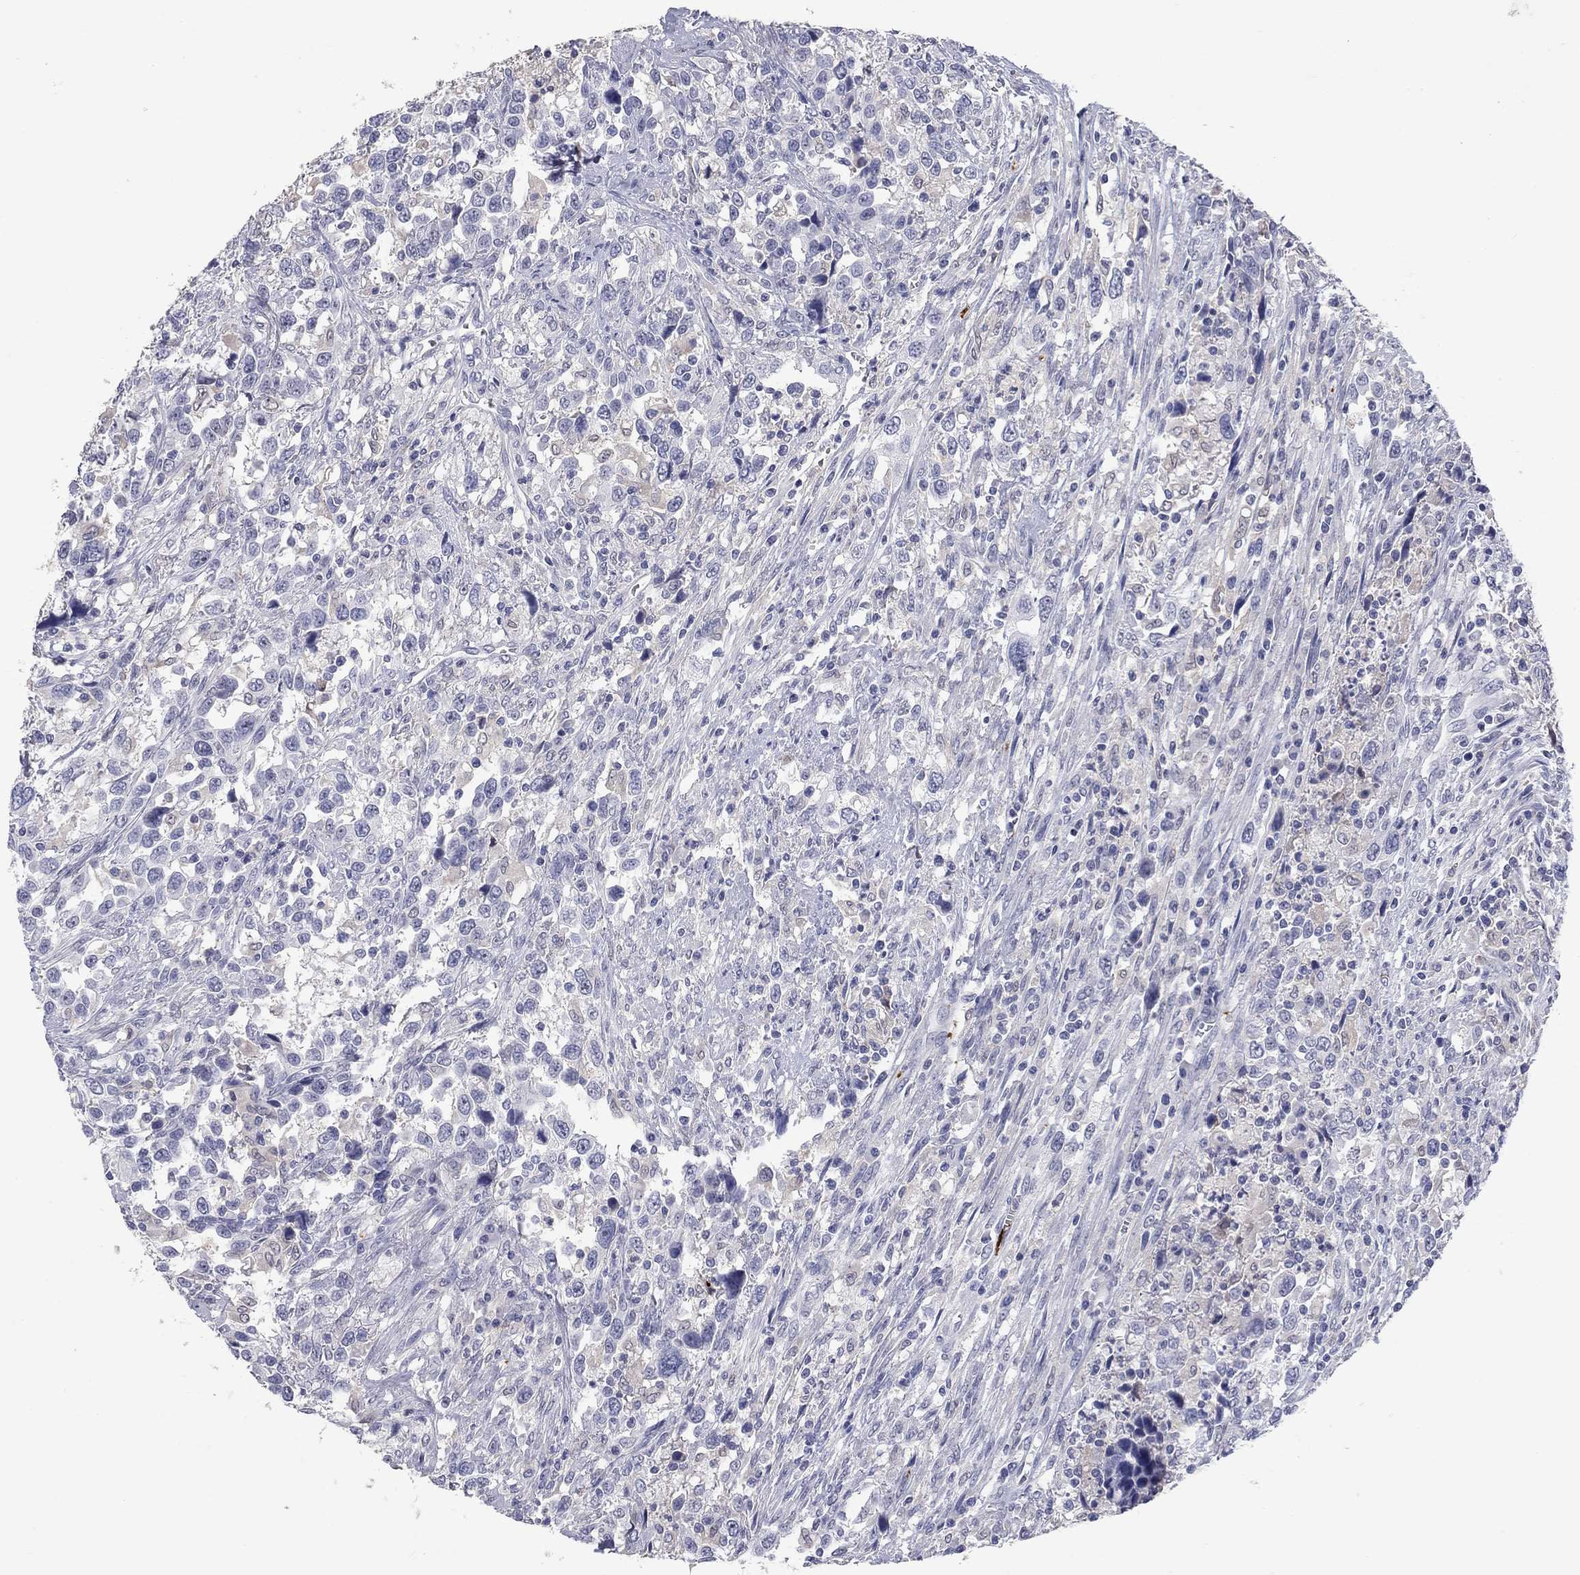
{"staining": {"intensity": "negative", "quantity": "none", "location": "none"}, "tissue": "urothelial cancer", "cell_type": "Tumor cells", "image_type": "cancer", "snomed": [{"axis": "morphology", "description": "Urothelial carcinoma, NOS"}, {"axis": "morphology", "description": "Urothelial carcinoma, High grade"}, {"axis": "topography", "description": "Urinary bladder"}], "caption": "Immunohistochemistry micrograph of neoplastic tissue: human urothelial cancer stained with DAB (3,3'-diaminobenzidine) reveals no significant protein staining in tumor cells.", "gene": "PLEK", "patient": {"sex": "female", "age": 64}}